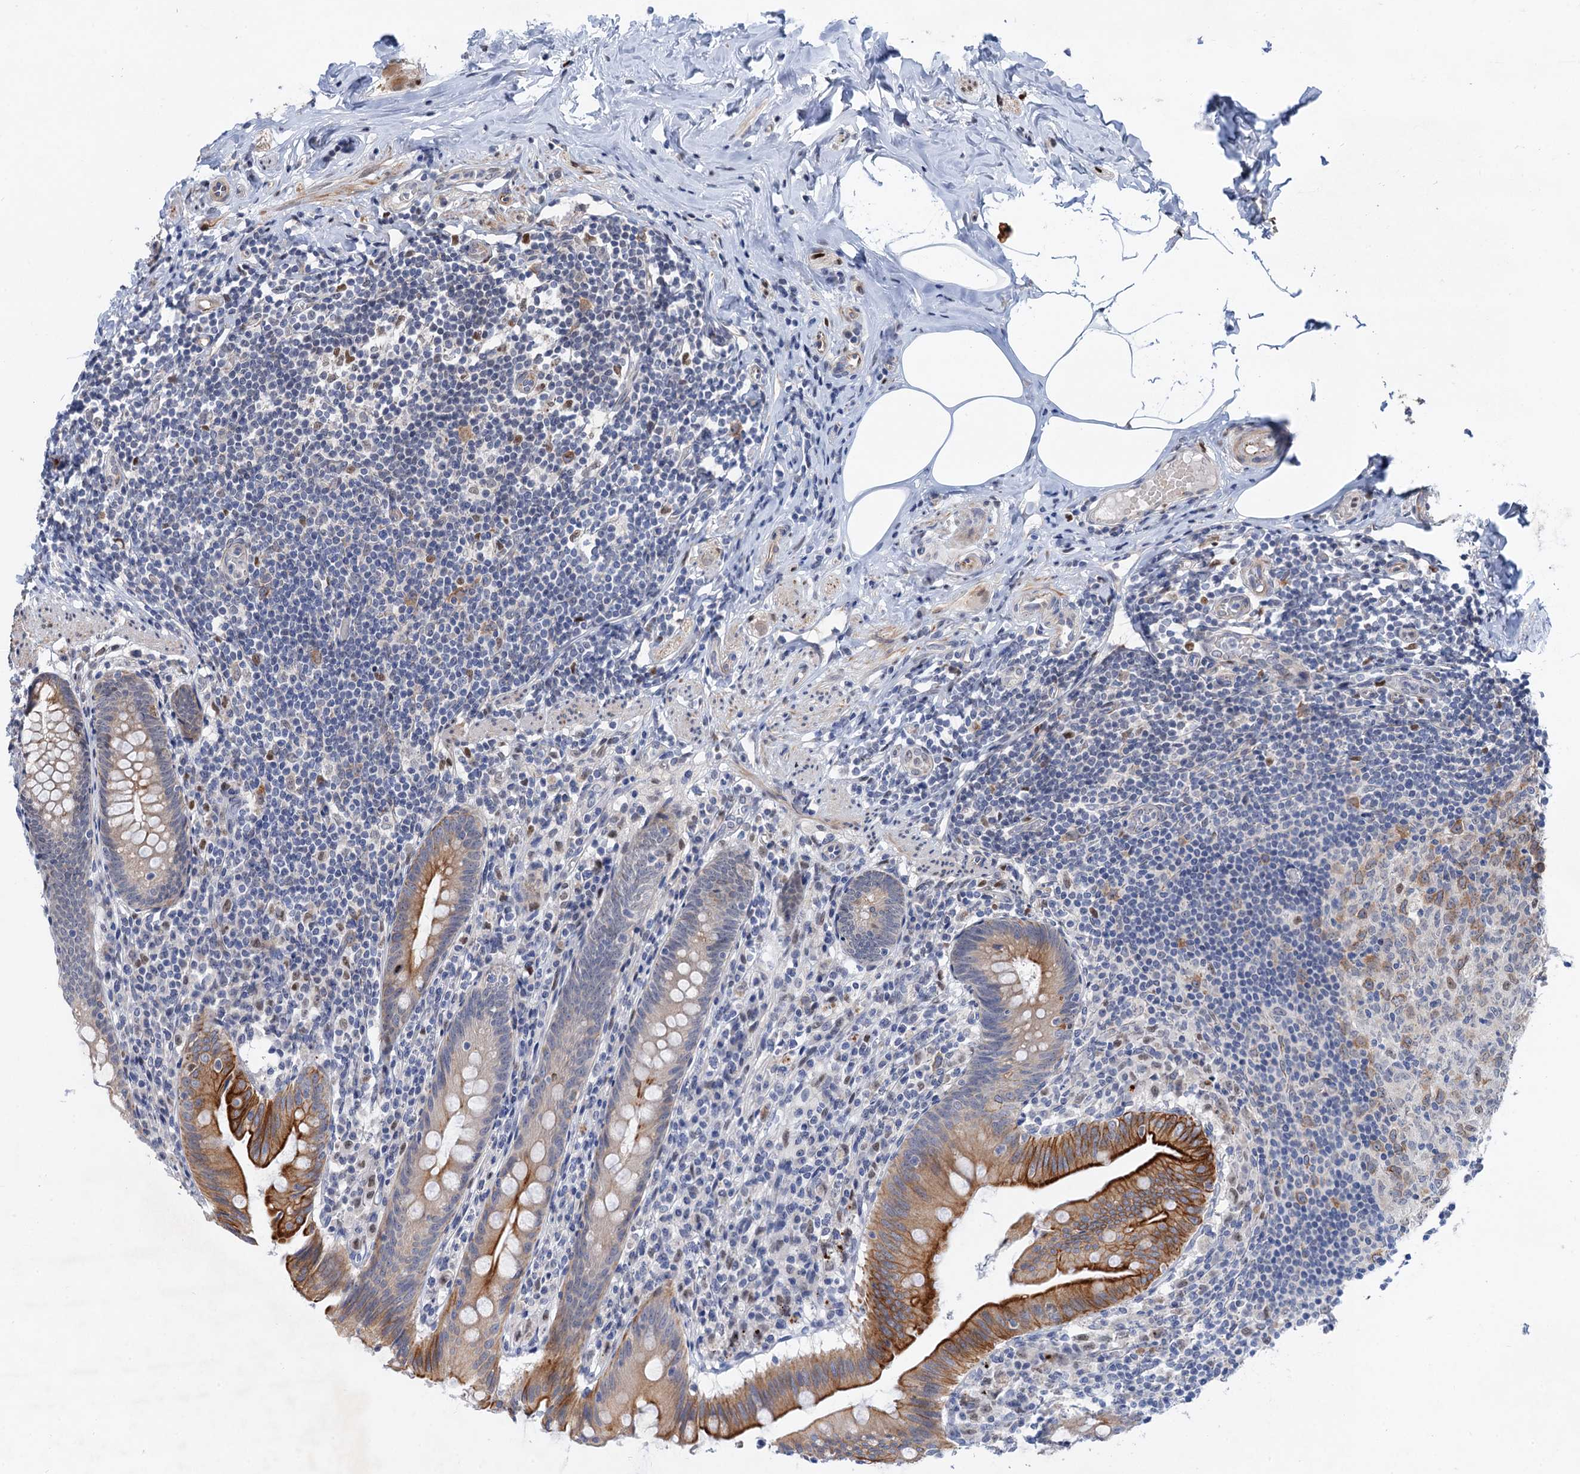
{"staining": {"intensity": "strong", "quantity": "<25%", "location": "cytoplasmic/membranous"}, "tissue": "appendix", "cell_type": "Glandular cells", "image_type": "normal", "snomed": [{"axis": "morphology", "description": "Normal tissue, NOS"}, {"axis": "topography", "description": "Appendix"}], "caption": "Immunohistochemical staining of unremarkable appendix reveals <25% levels of strong cytoplasmic/membranous protein expression in about <25% of glandular cells.", "gene": "TTC31", "patient": {"sex": "male", "age": 55}}